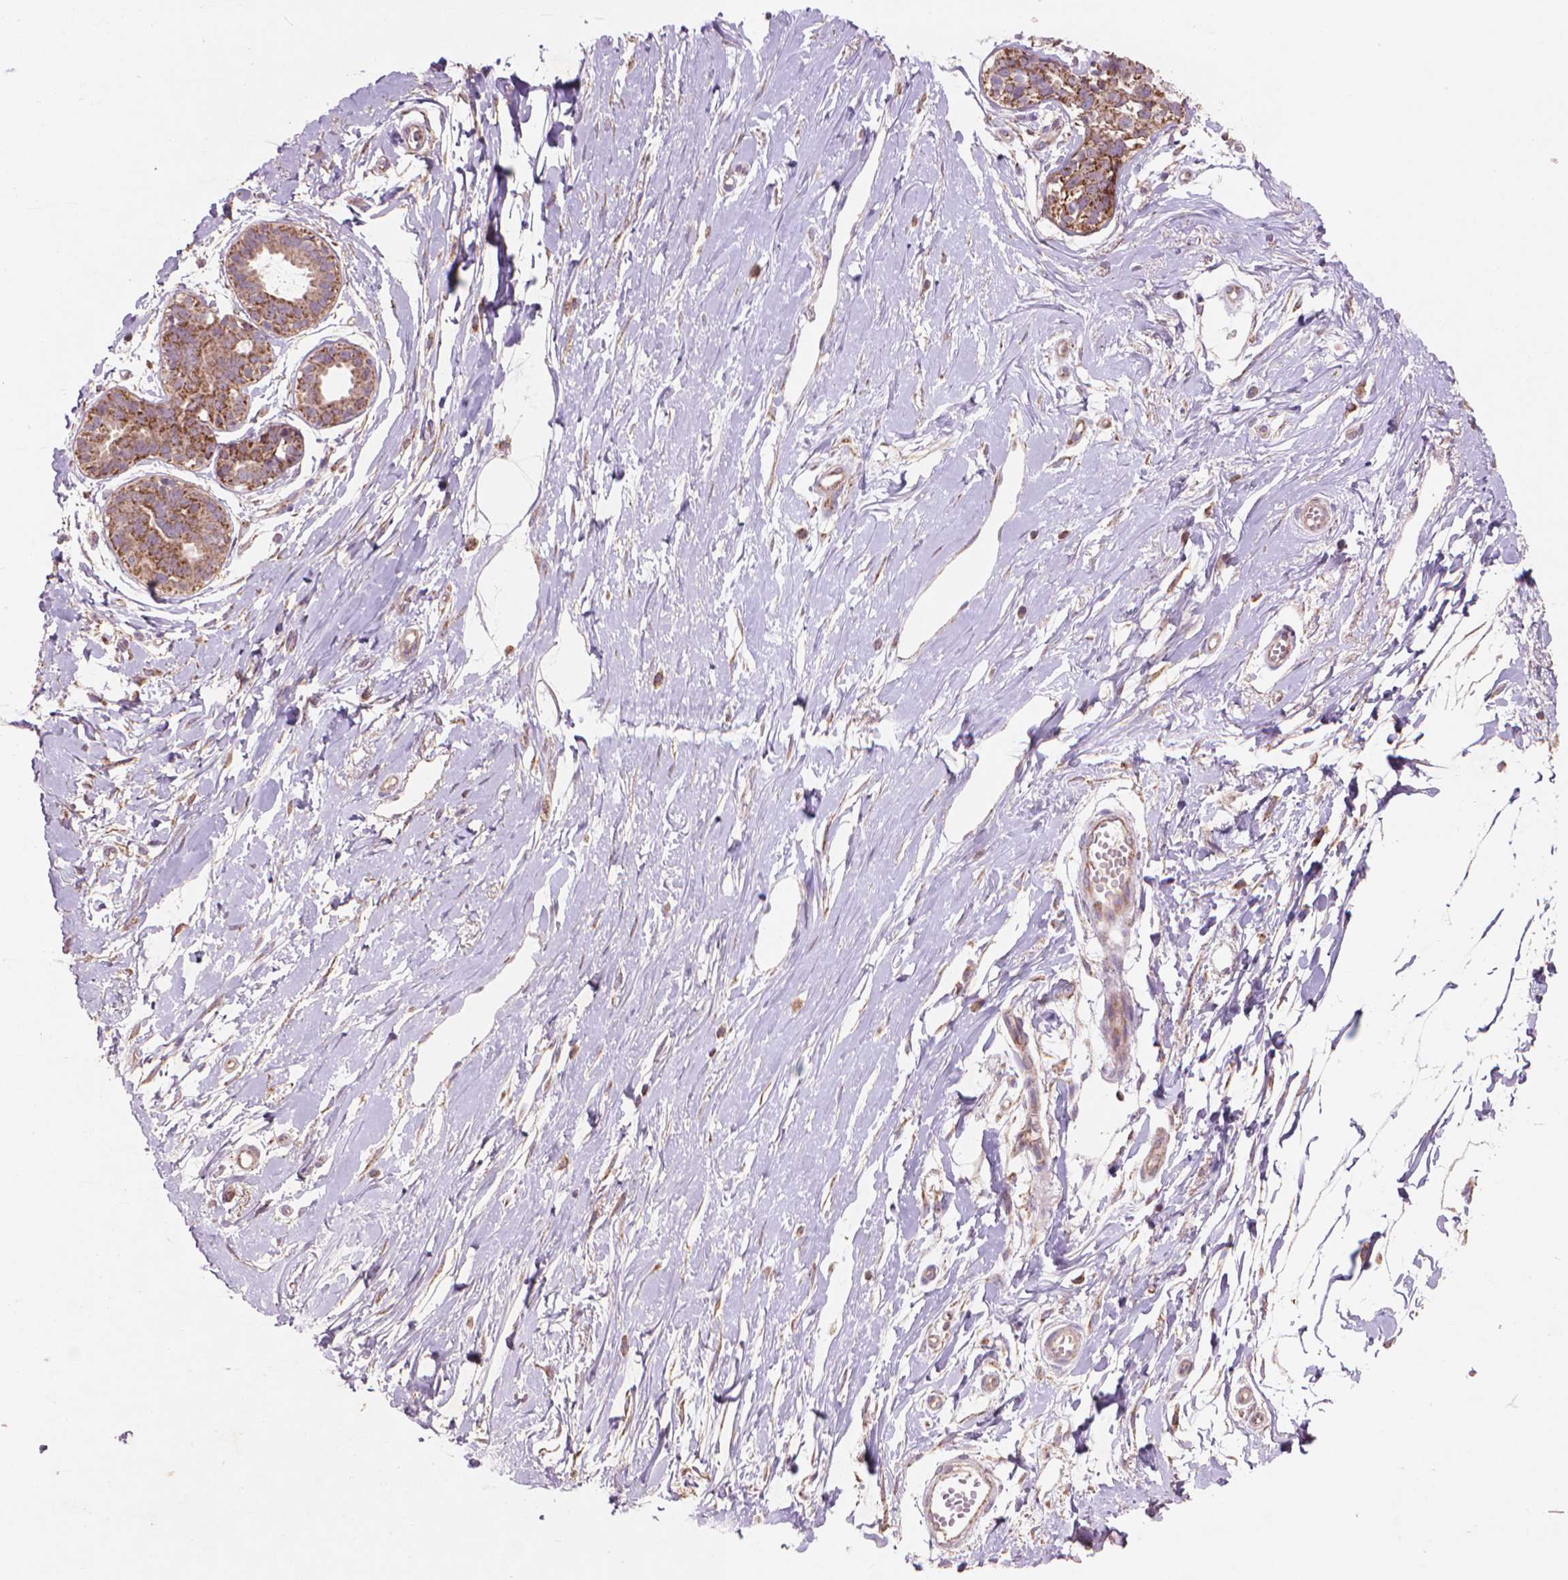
{"staining": {"intensity": "weak", "quantity": ">75%", "location": "cytoplasmic/membranous"}, "tissue": "breast", "cell_type": "Adipocytes", "image_type": "normal", "snomed": [{"axis": "morphology", "description": "Normal tissue, NOS"}, {"axis": "topography", "description": "Breast"}], "caption": "IHC of benign breast reveals low levels of weak cytoplasmic/membranous staining in about >75% of adipocytes. (brown staining indicates protein expression, while blue staining denotes nuclei).", "gene": "NLRX1", "patient": {"sex": "female", "age": 49}}